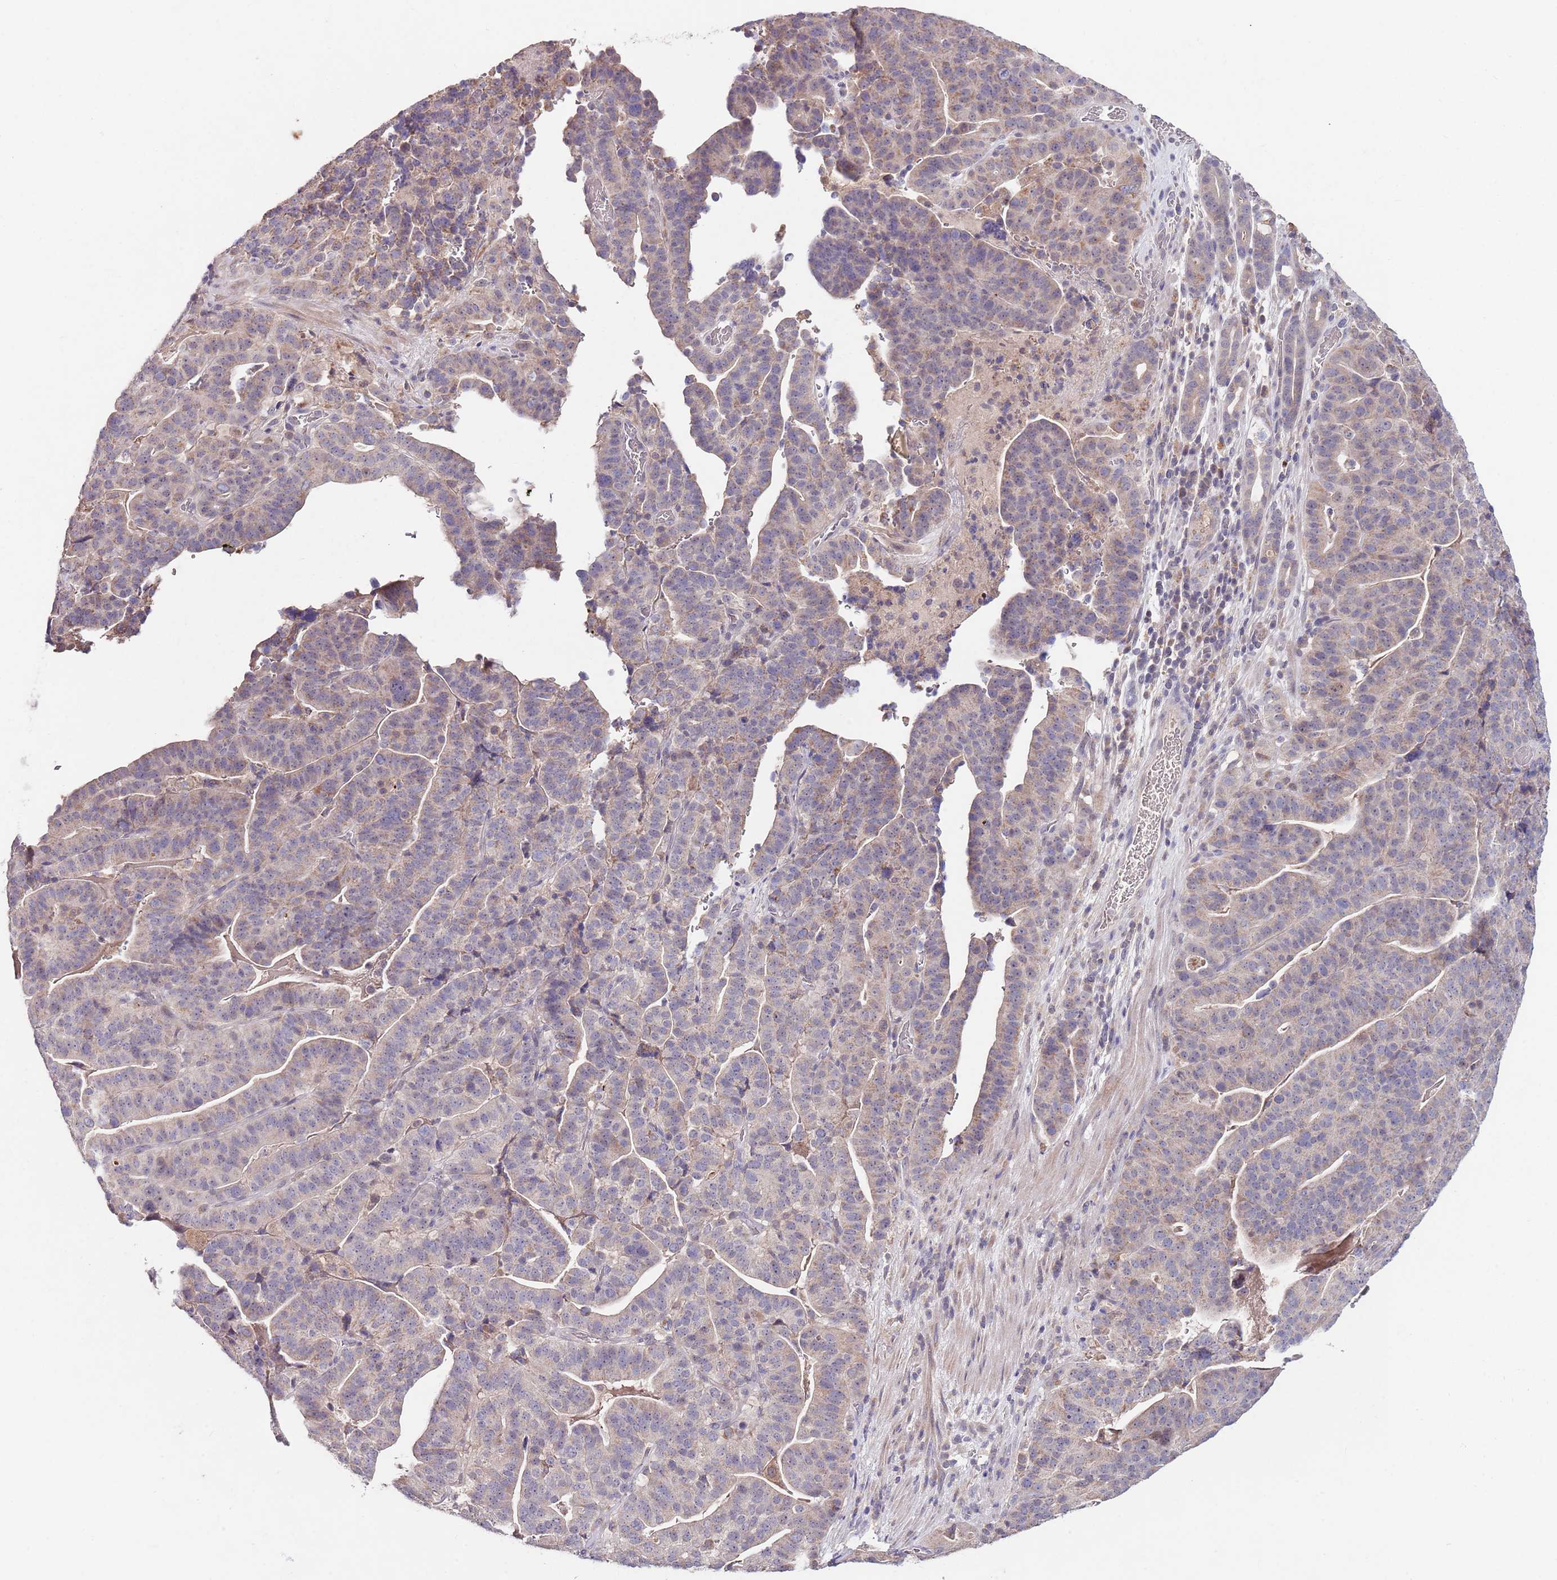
{"staining": {"intensity": "weak", "quantity": "25%-75%", "location": "cytoplasmic/membranous"}, "tissue": "stomach cancer", "cell_type": "Tumor cells", "image_type": "cancer", "snomed": [{"axis": "morphology", "description": "Adenocarcinoma, NOS"}, {"axis": "topography", "description": "Stomach"}], "caption": "Immunohistochemistry staining of stomach cancer (adenocarcinoma), which exhibits low levels of weak cytoplasmic/membranous expression in about 25%-75% of tumor cells indicating weak cytoplasmic/membranous protein positivity. The staining was performed using DAB (3,3'-diaminobenzidine) (brown) for protein detection and nuclei were counterstained in hematoxylin (blue).", "gene": "NRDE2", "patient": {"sex": "male", "age": 48}}